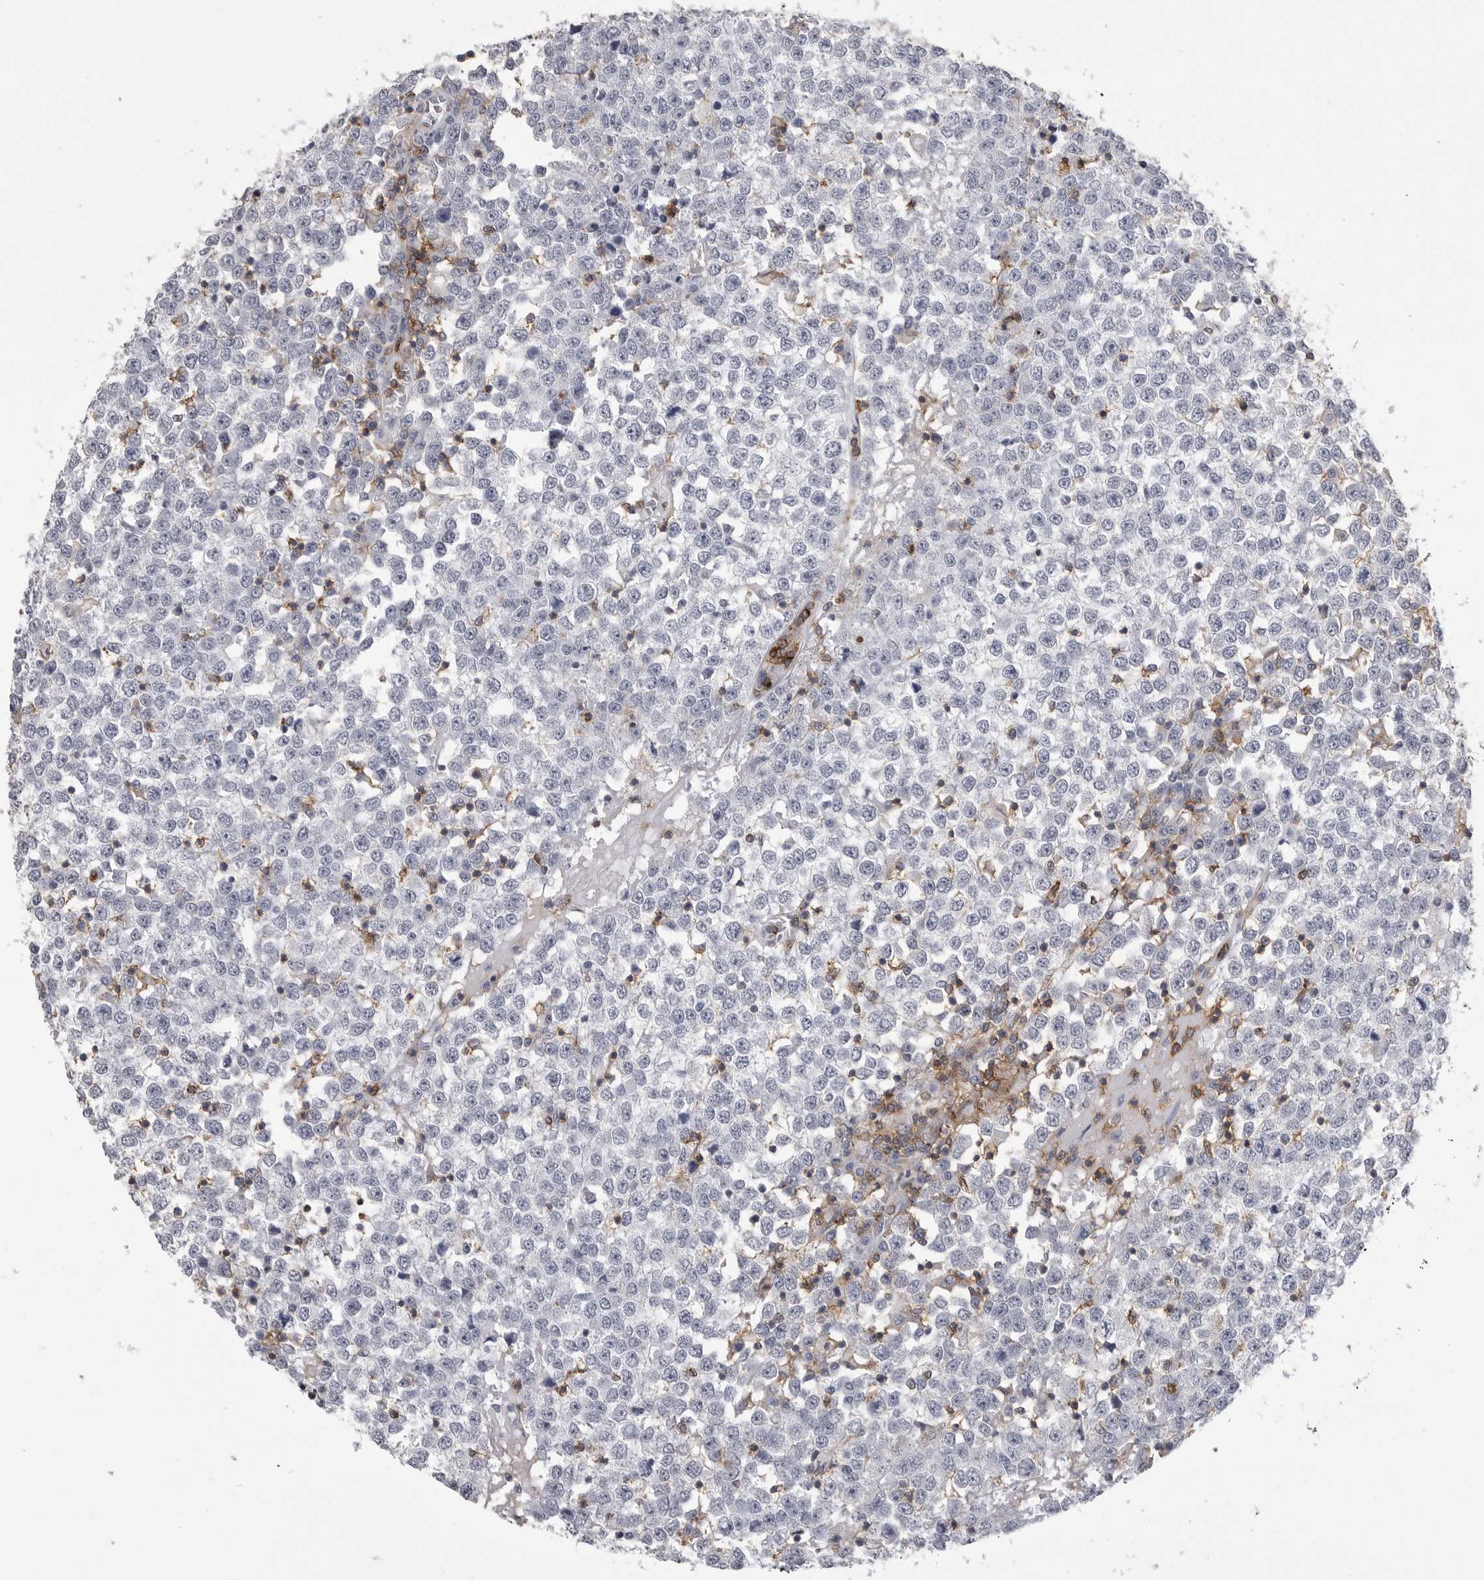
{"staining": {"intensity": "negative", "quantity": "none", "location": "none"}, "tissue": "testis cancer", "cell_type": "Tumor cells", "image_type": "cancer", "snomed": [{"axis": "morphology", "description": "Seminoma, NOS"}, {"axis": "topography", "description": "Testis"}], "caption": "Seminoma (testis) was stained to show a protein in brown. There is no significant expression in tumor cells.", "gene": "ITGAL", "patient": {"sex": "male", "age": 65}}